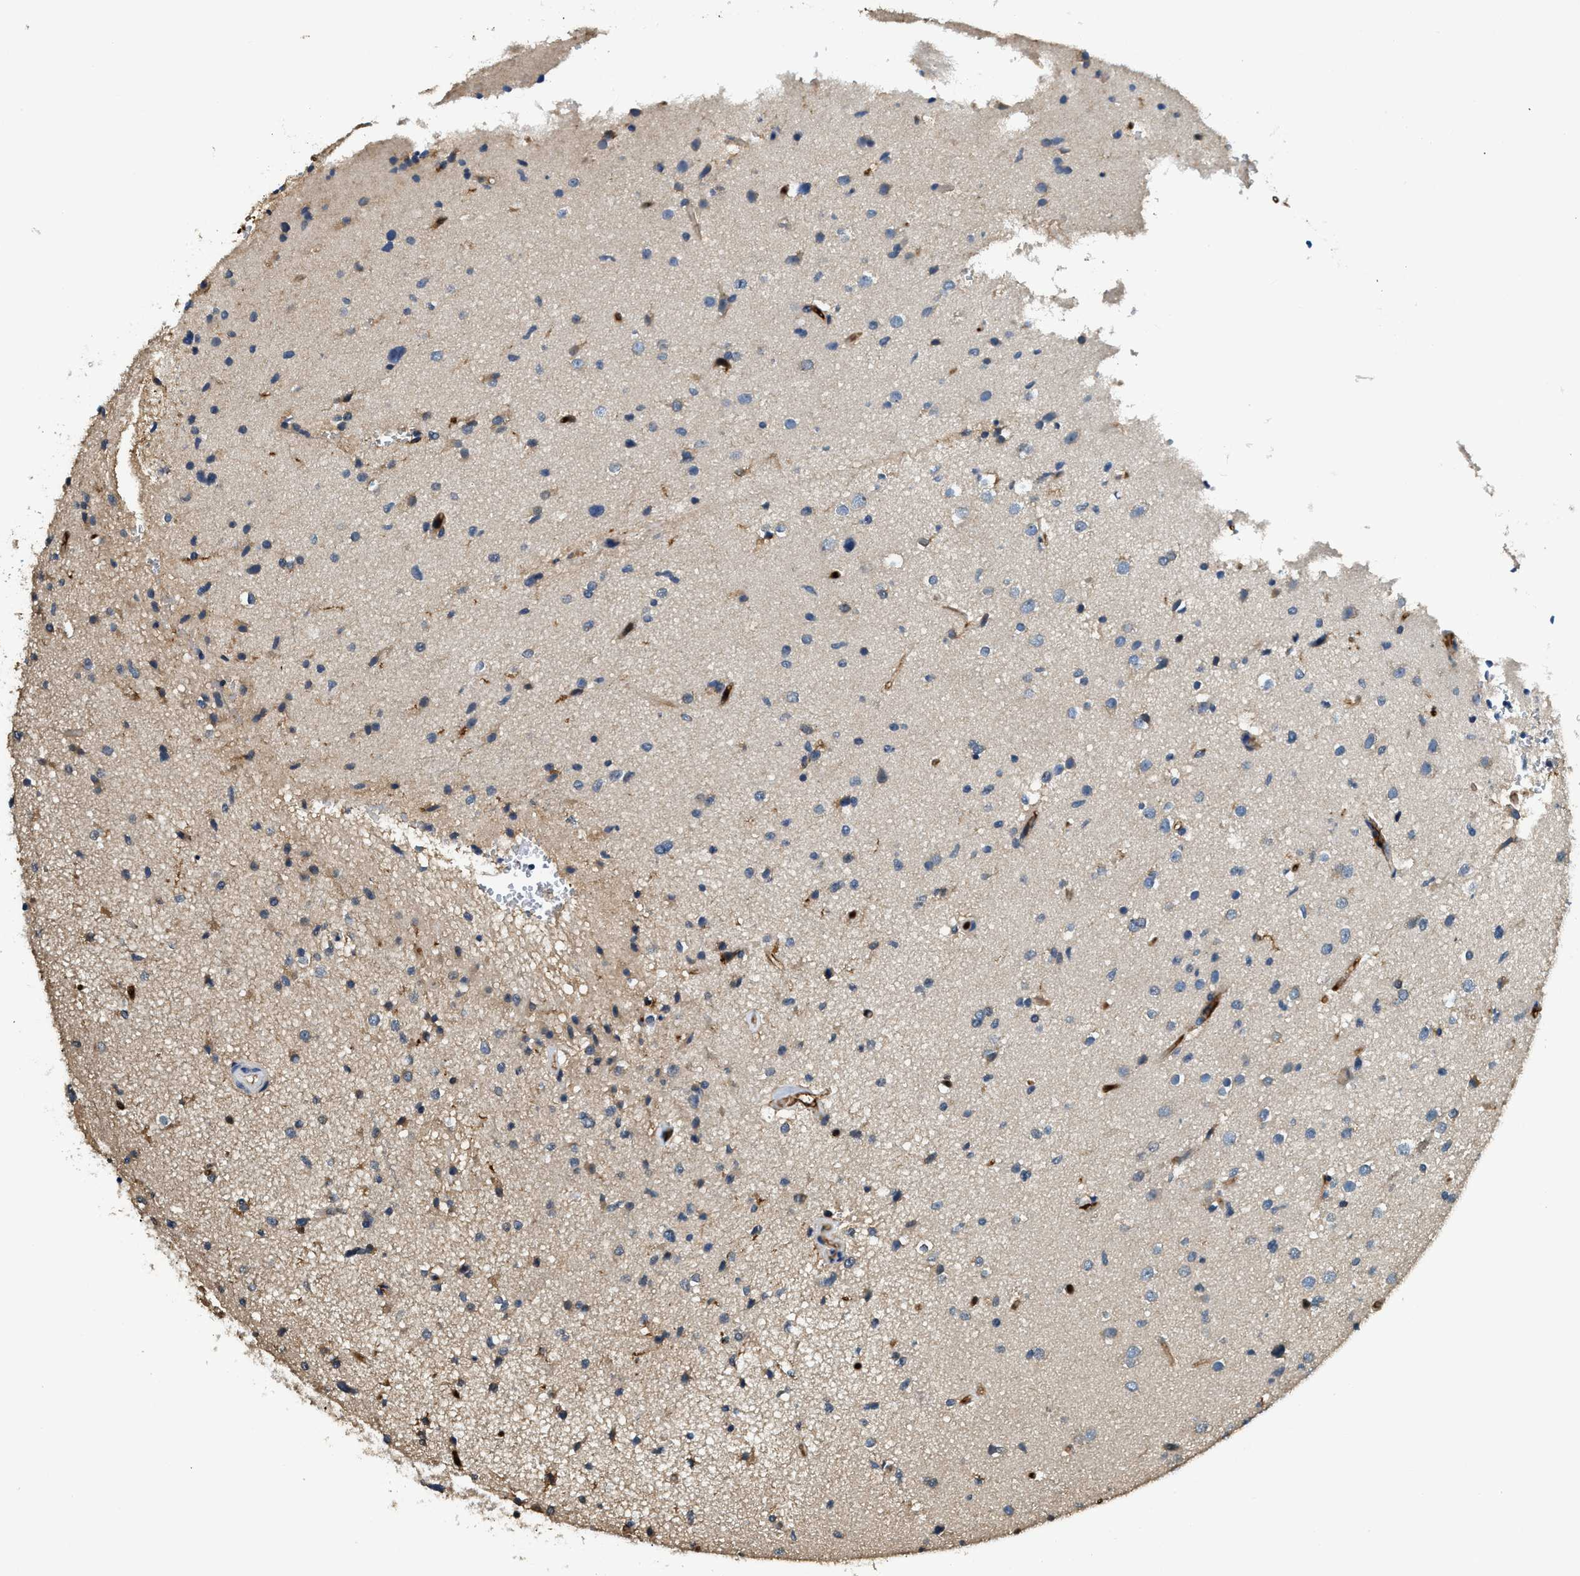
{"staining": {"intensity": "weak", "quantity": "<25%", "location": "cytoplasmic/membranous"}, "tissue": "glioma", "cell_type": "Tumor cells", "image_type": "cancer", "snomed": [{"axis": "morphology", "description": "Glioma, malignant, High grade"}, {"axis": "topography", "description": "Brain"}], "caption": "Immunohistochemistry image of malignant high-grade glioma stained for a protein (brown), which shows no positivity in tumor cells.", "gene": "ANXA3", "patient": {"sex": "male", "age": 33}}